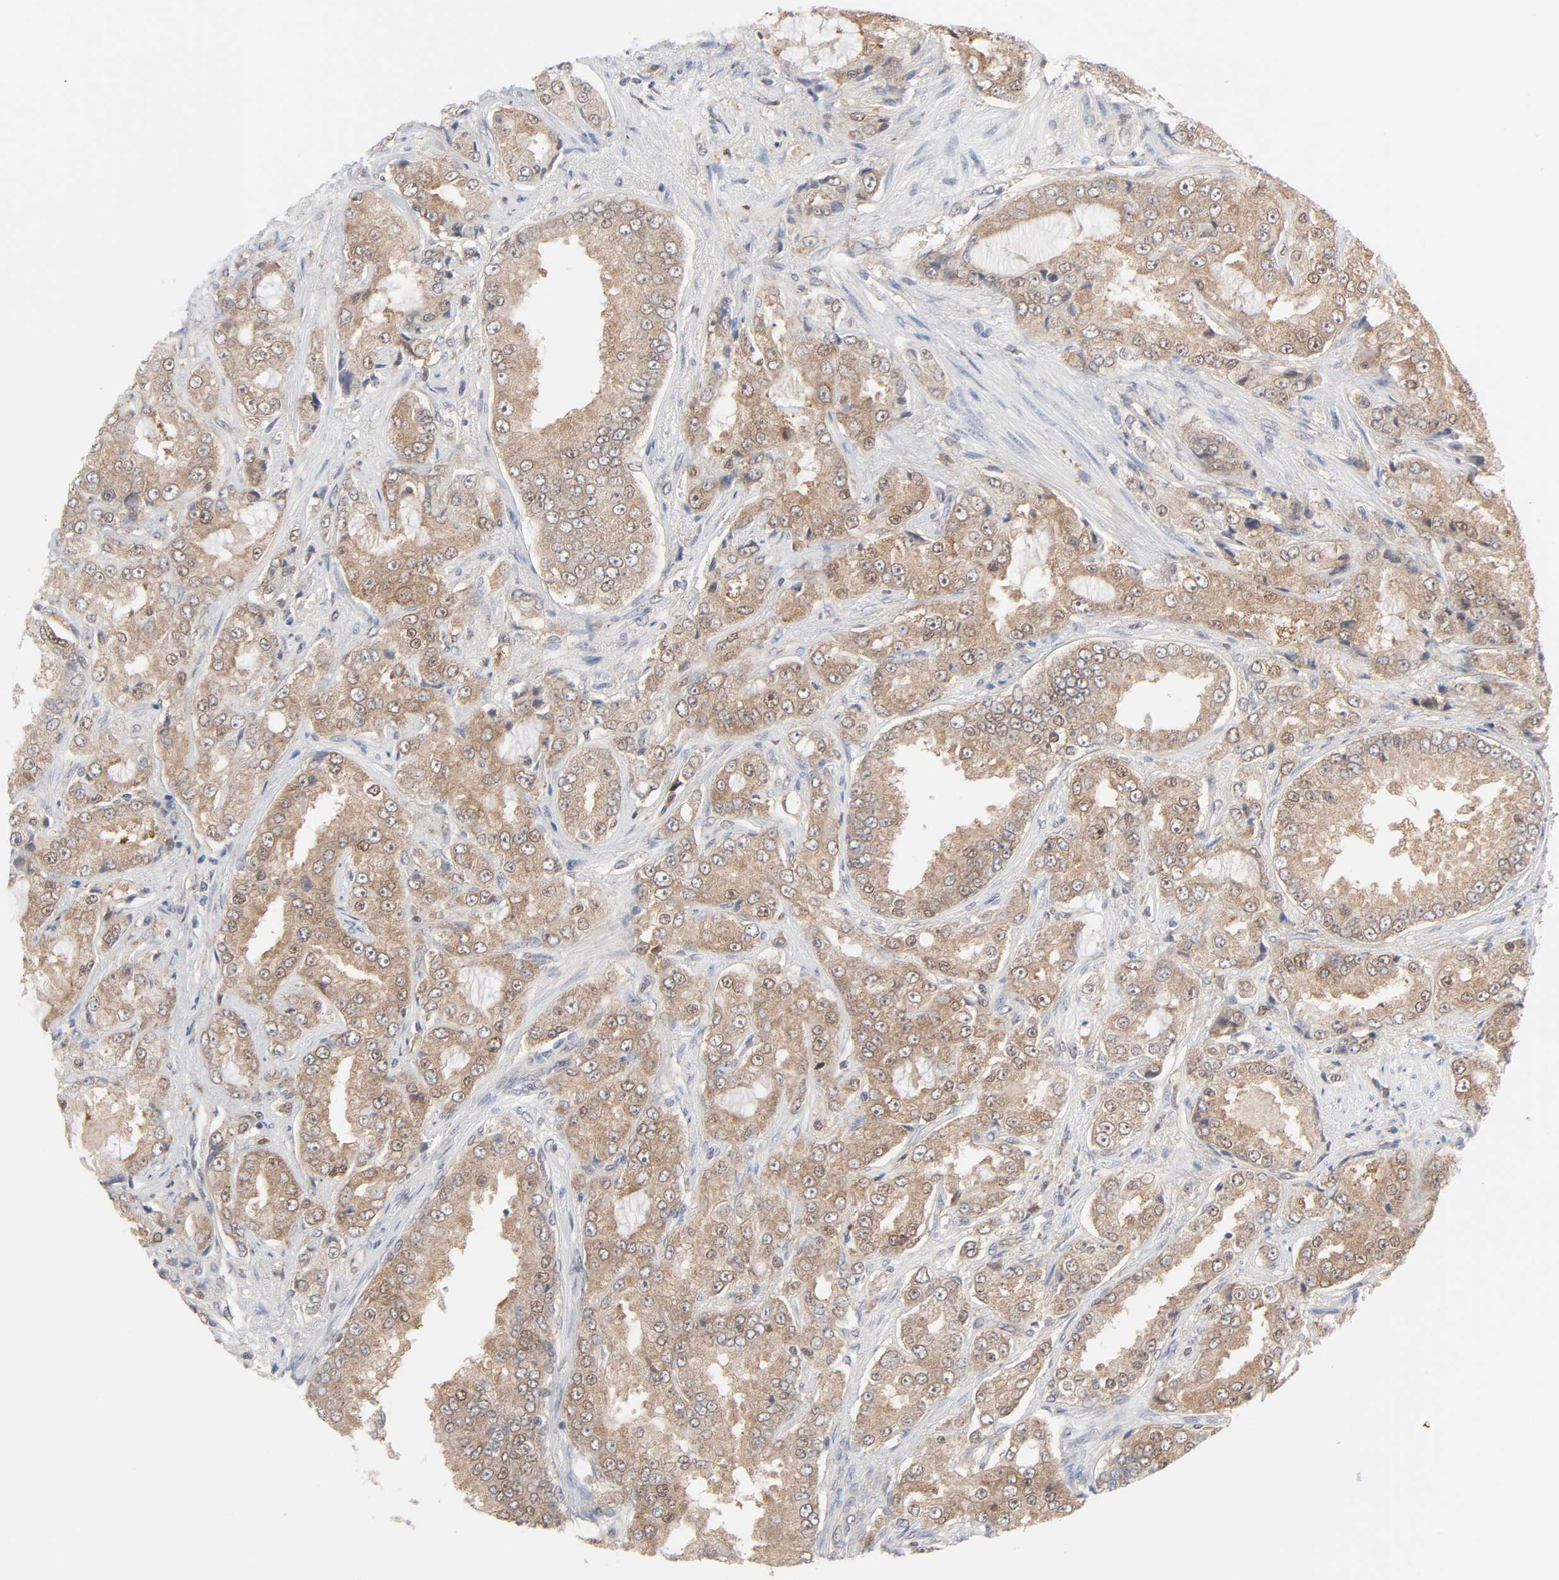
{"staining": {"intensity": "weak", "quantity": ">75%", "location": "cytoplasmic/membranous"}, "tissue": "prostate cancer", "cell_type": "Tumor cells", "image_type": "cancer", "snomed": [{"axis": "morphology", "description": "Adenocarcinoma, High grade"}, {"axis": "topography", "description": "Prostate"}], "caption": "Weak cytoplasmic/membranous expression for a protein is identified in about >75% of tumor cells of prostate cancer using immunohistochemistry (IHC).", "gene": "PRDX1", "patient": {"sex": "male", "age": 73}}